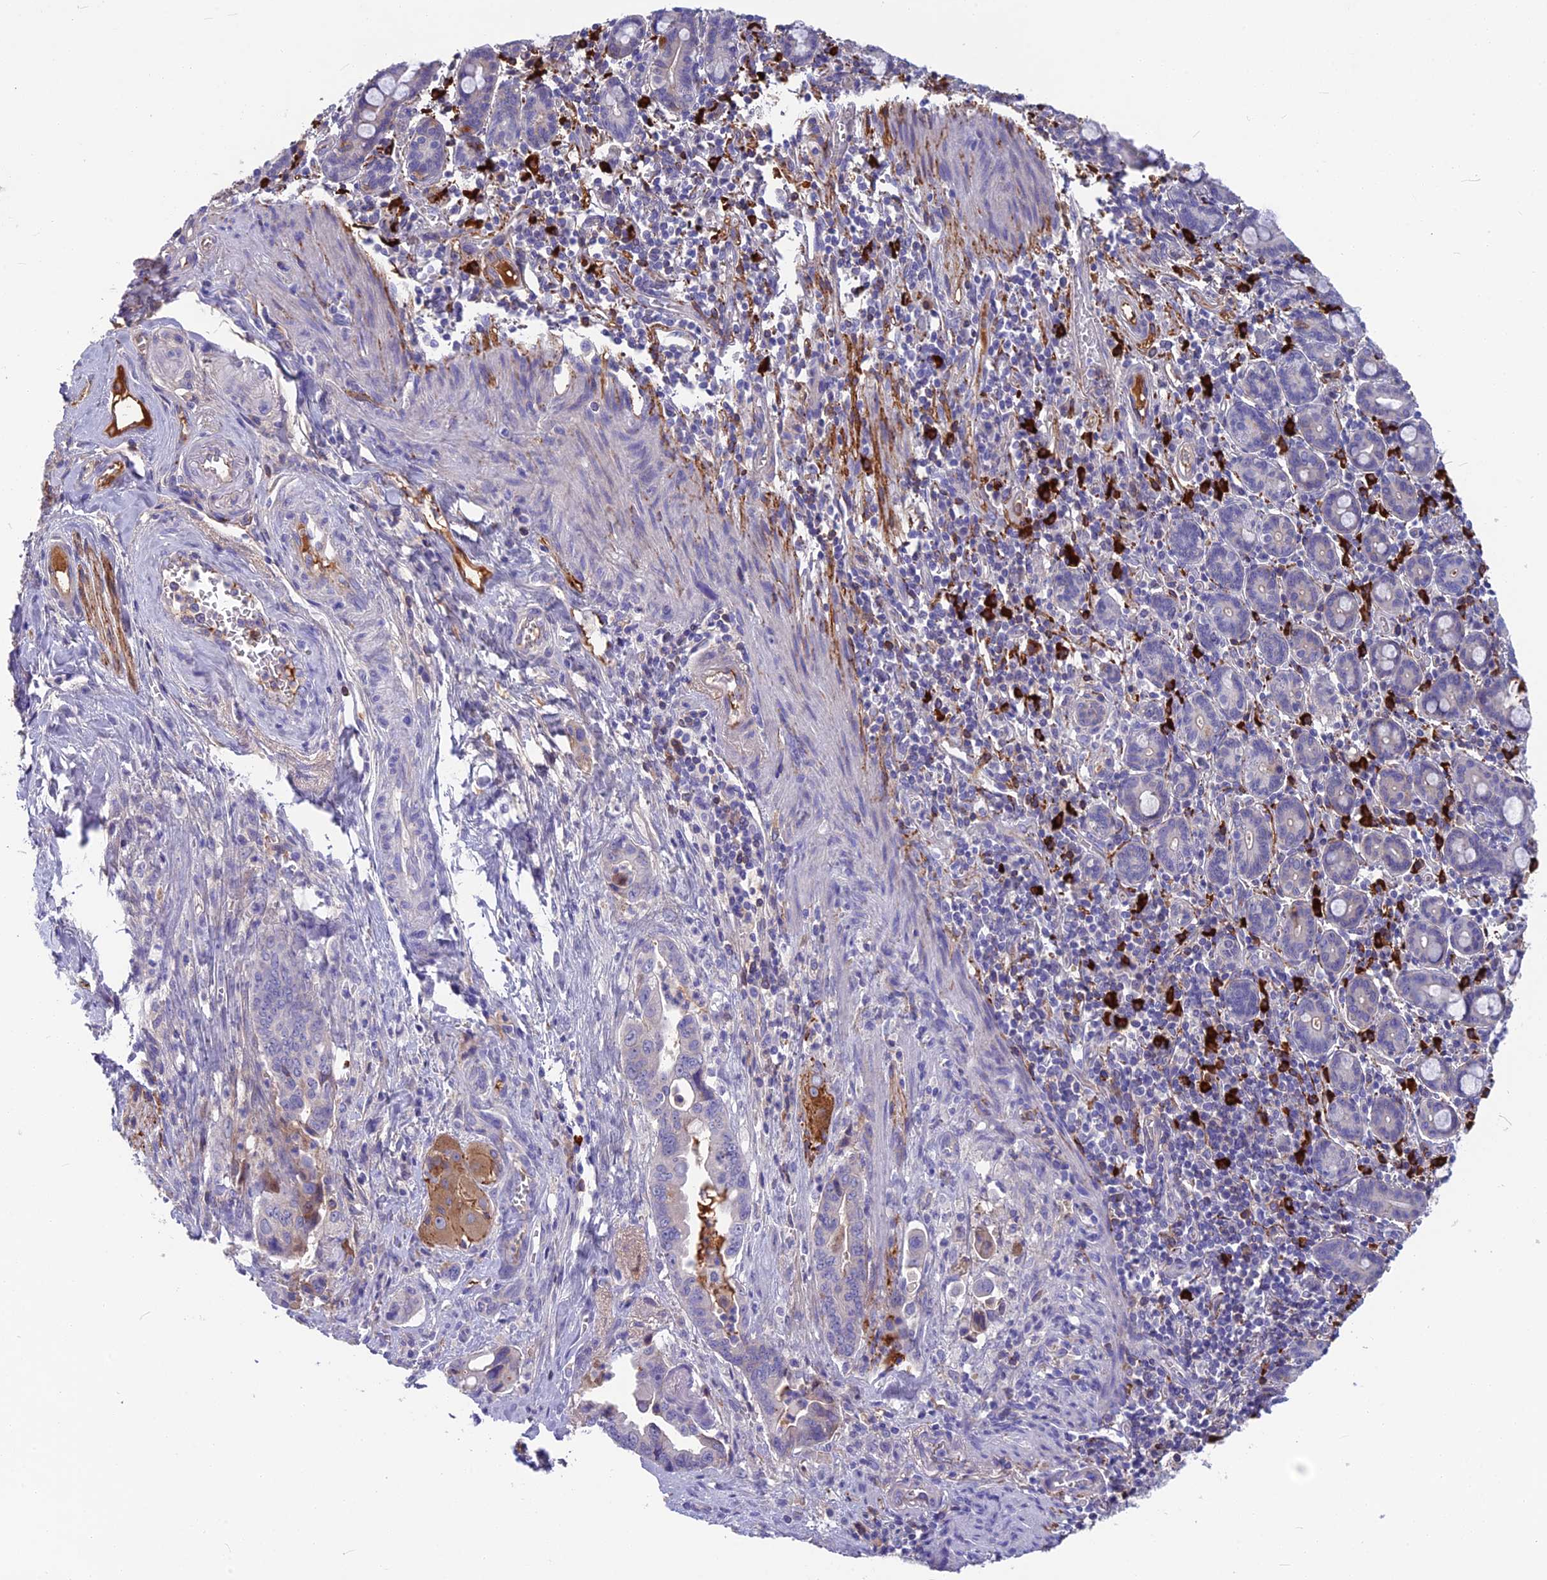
{"staining": {"intensity": "negative", "quantity": "none", "location": "none"}, "tissue": "pancreatic cancer", "cell_type": "Tumor cells", "image_type": "cancer", "snomed": [{"axis": "morphology", "description": "Adenocarcinoma, NOS"}, {"axis": "topography", "description": "Pancreas"}], "caption": "Protein analysis of pancreatic cancer (adenocarcinoma) reveals no significant positivity in tumor cells.", "gene": "SNAP91", "patient": {"sex": "male", "age": 70}}